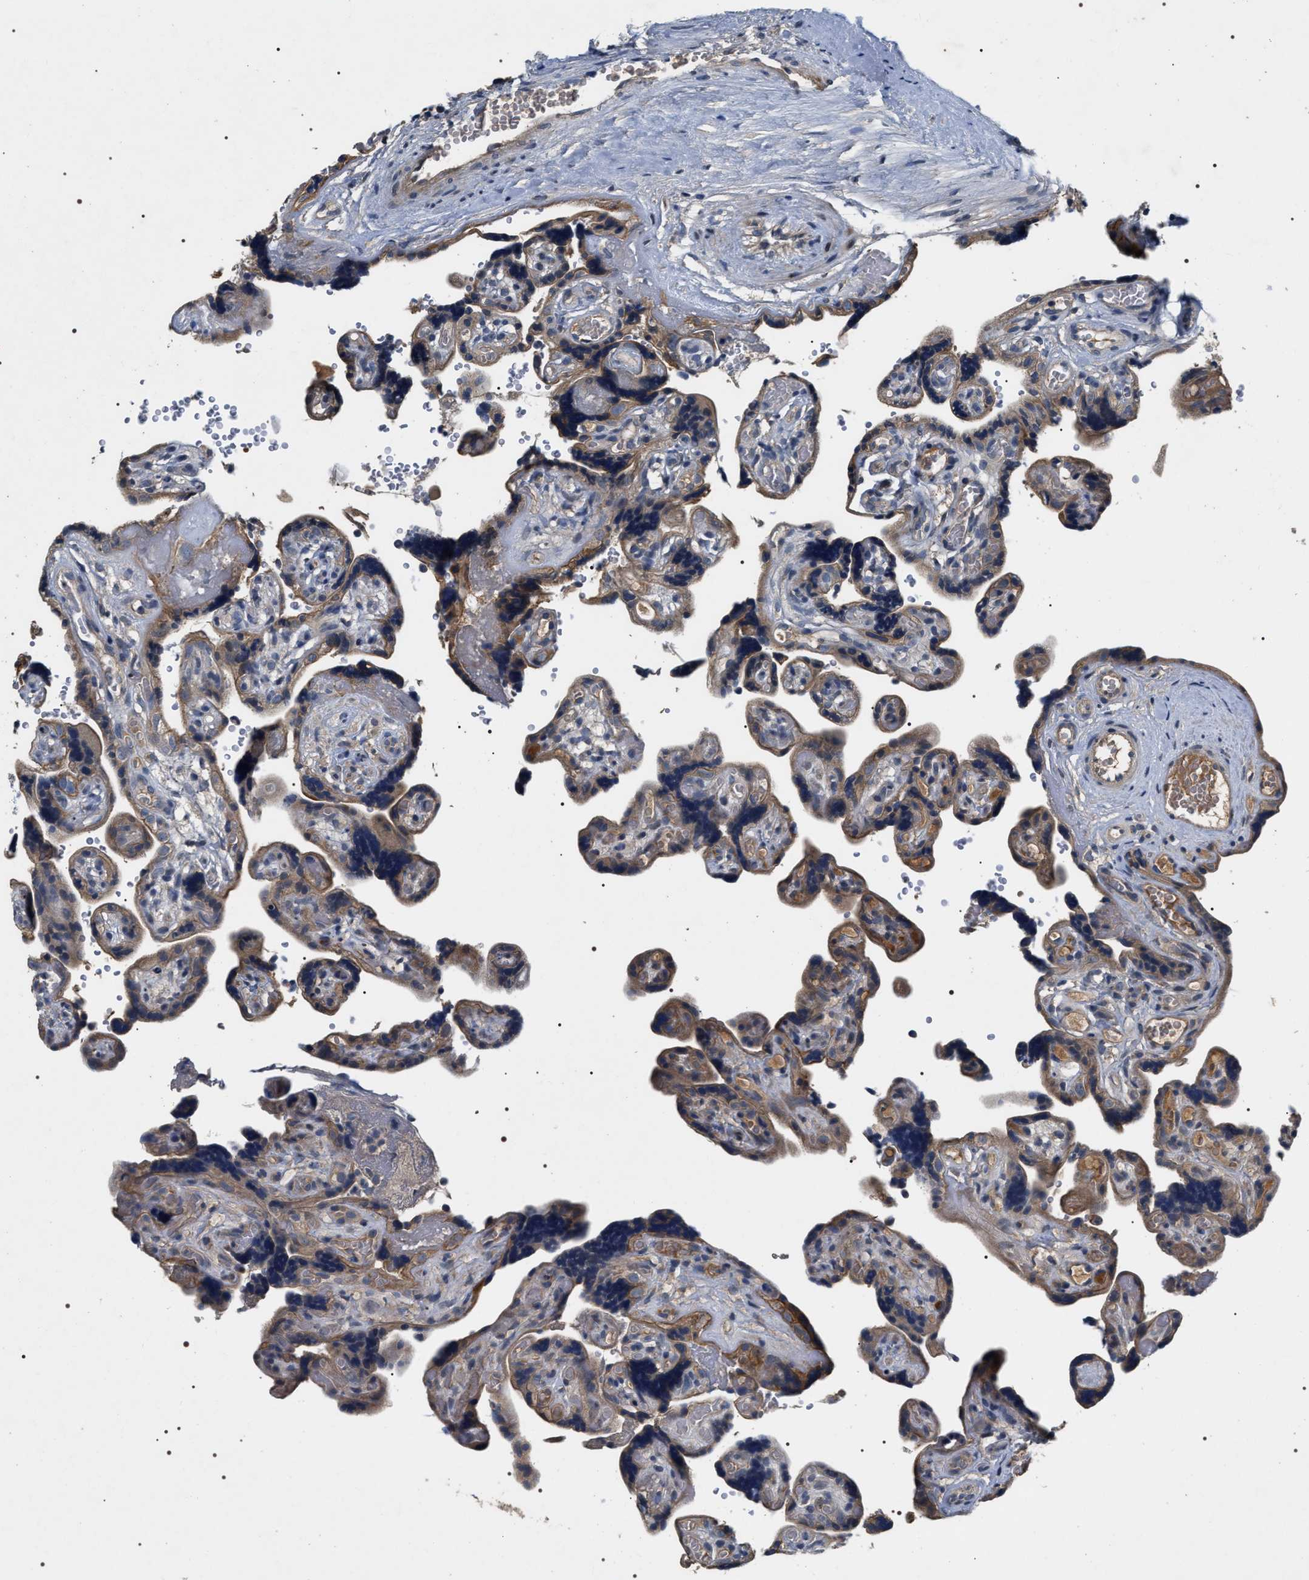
{"staining": {"intensity": "moderate", "quantity": ">75%", "location": "cytoplasmic/membranous"}, "tissue": "placenta", "cell_type": "Decidual cells", "image_type": "normal", "snomed": [{"axis": "morphology", "description": "Normal tissue, NOS"}, {"axis": "topography", "description": "Placenta"}], "caption": "This histopathology image exhibits immunohistochemistry (IHC) staining of unremarkable placenta, with medium moderate cytoplasmic/membranous expression in approximately >75% of decidual cells.", "gene": "IFT81", "patient": {"sex": "female", "age": 30}}